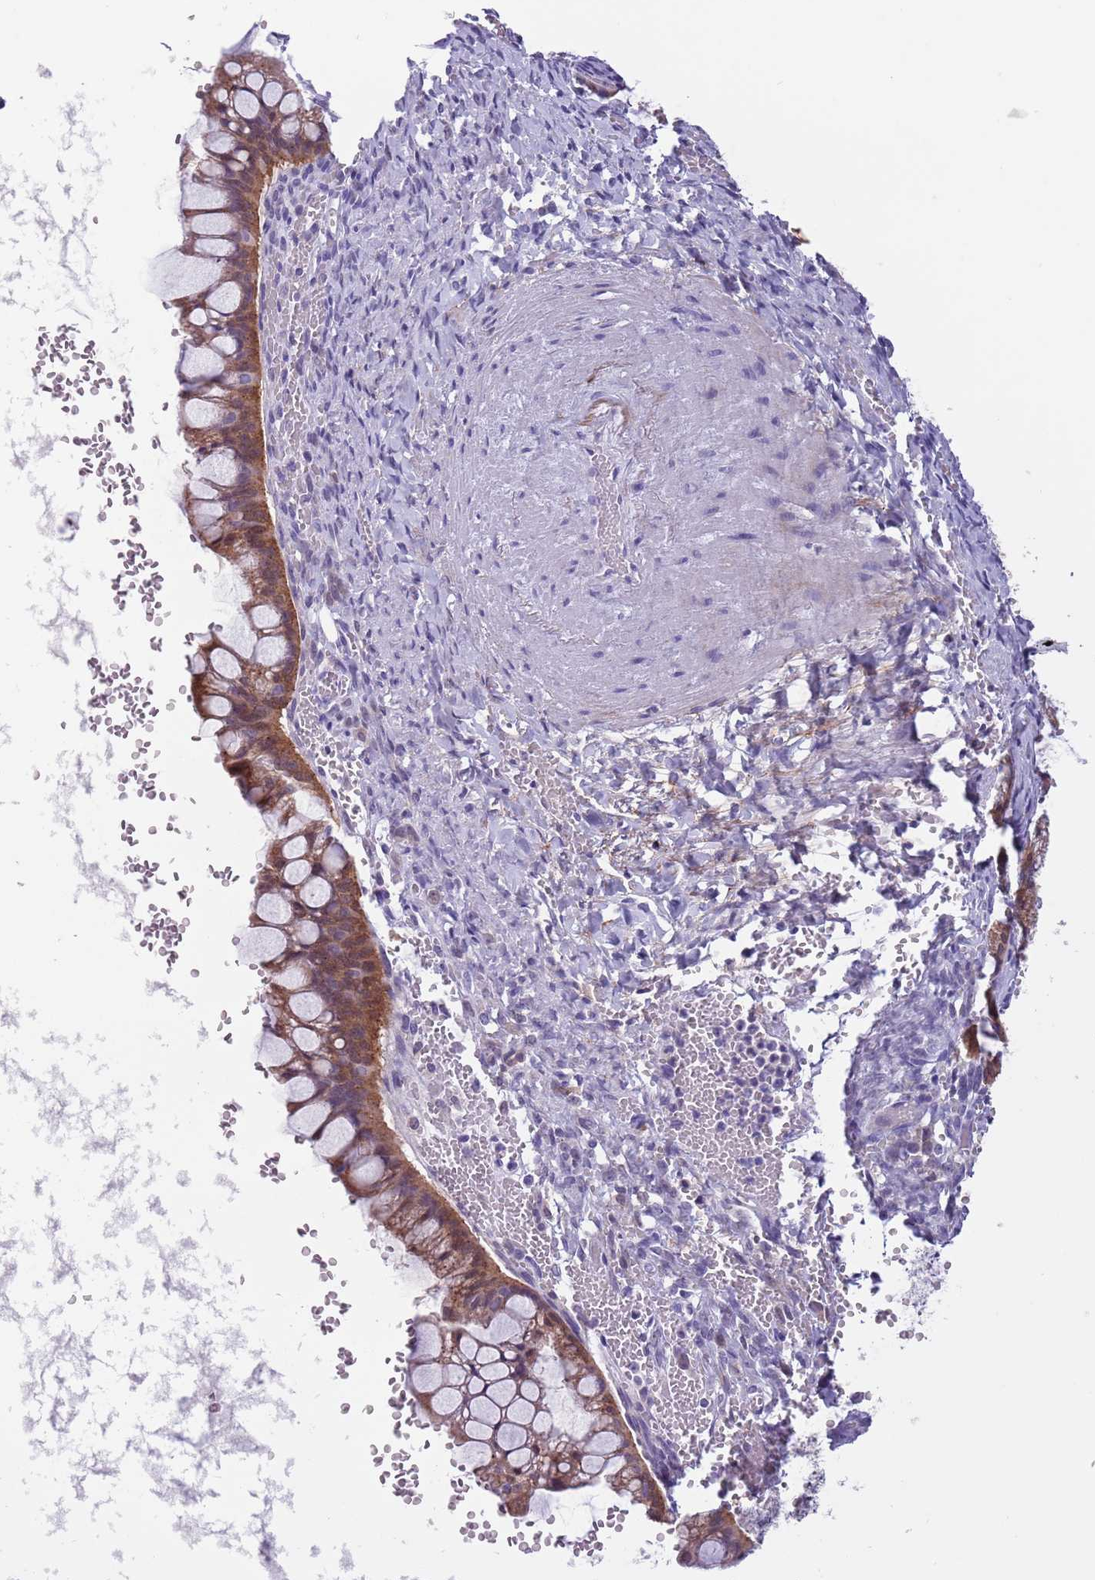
{"staining": {"intensity": "strong", "quantity": ">75%", "location": "cytoplasmic/membranous"}, "tissue": "ovarian cancer", "cell_type": "Tumor cells", "image_type": "cancer", "snomed": [{"axis": "morphology", "description": "Cystadenocarcinoma, mucinous, NOS"}, {"axis": "topography", "description": "Ovary"}], "caption": "Approximately >75% of tumor cells in ovarian mucinous cystadenocarcinoma display strong cytoplasmic/membranous protein staining as visualized by brown immunohistochemical staining.", "gene": "PFKFB2", "patient": {"sex": "female", "age": 73}}